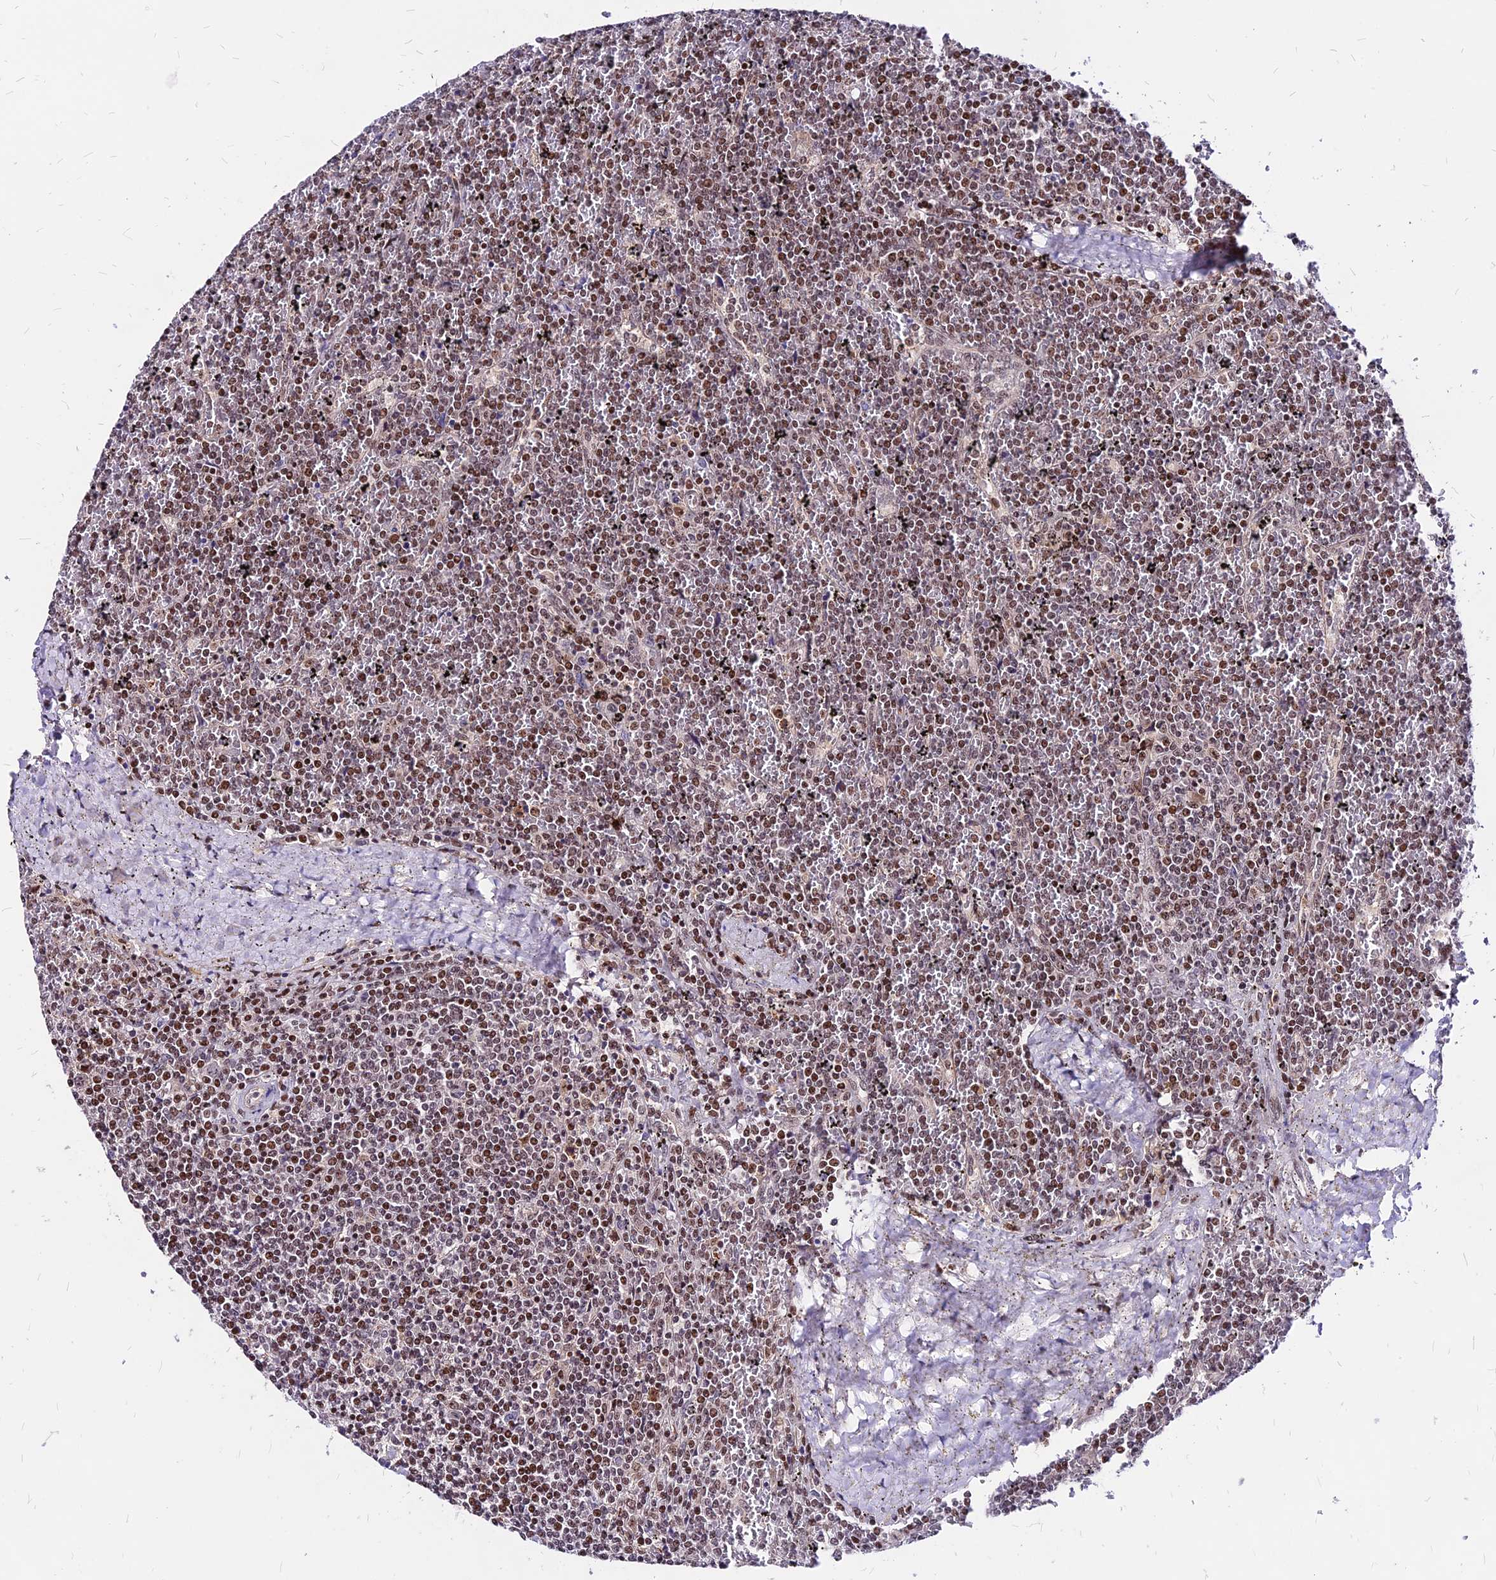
{"staining": {"intensity": "moderate", "quantity": ">75%", "location": "nuclear"}, "tissue": "lymphoma", "cell_type": "Tumor cells", "image_type": "cancer", "snomed": [{"axis": "morphology", "description": "Malignant lymphoma, non-Hodgkin's type, Low grade"}, {"axis": "topography", "description": "Spleen"}], "caption": "There is medium levels of moderate nuclear positivity in tumor cells of low-grade malignant lymphoma, non-Hodgkin's type, as demonstrated by immunohistochemical staining (brown color).", "gene": "DDX55", "patient": {"sex": "female", "age": 19}}